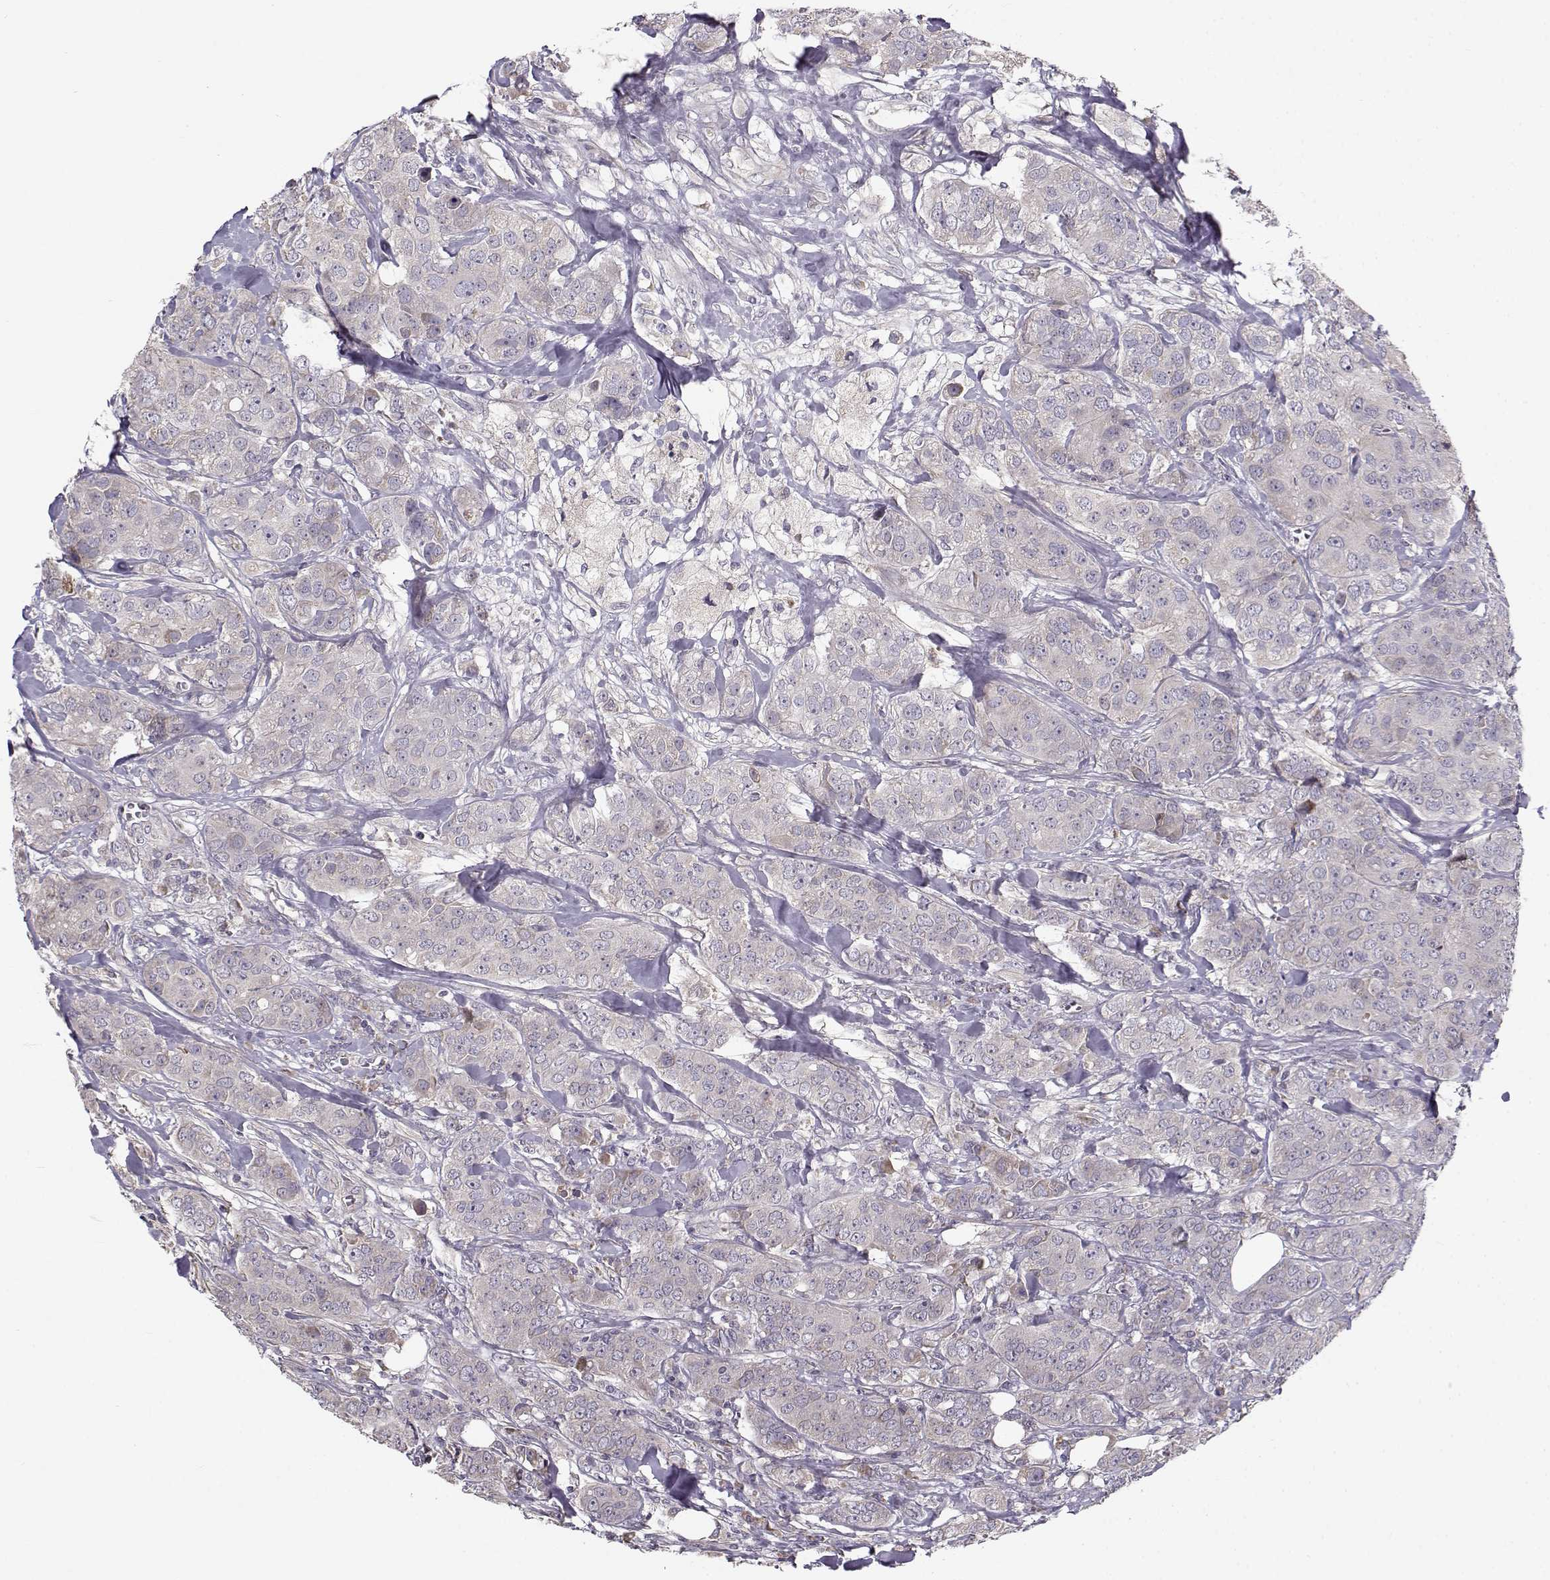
{"staining": {"intensity": "negative", "quantity": "none", "location": "none"}, "tissue": "breast cancer", "cell_type": "Tumor cells", "image_type": "cancer", "snomed": [{"axis": "morphology", "description": "Duct carcinoma"}, {"axis": "topography", "description": "Breast"}], "caption": "Immunohistochemistry of human infiltrating ductal carcinoma (breast) demonstrates no expression in tumor cells.", "gene": "ENTPD8", "patient": {"sex": "female", "age": 43}}